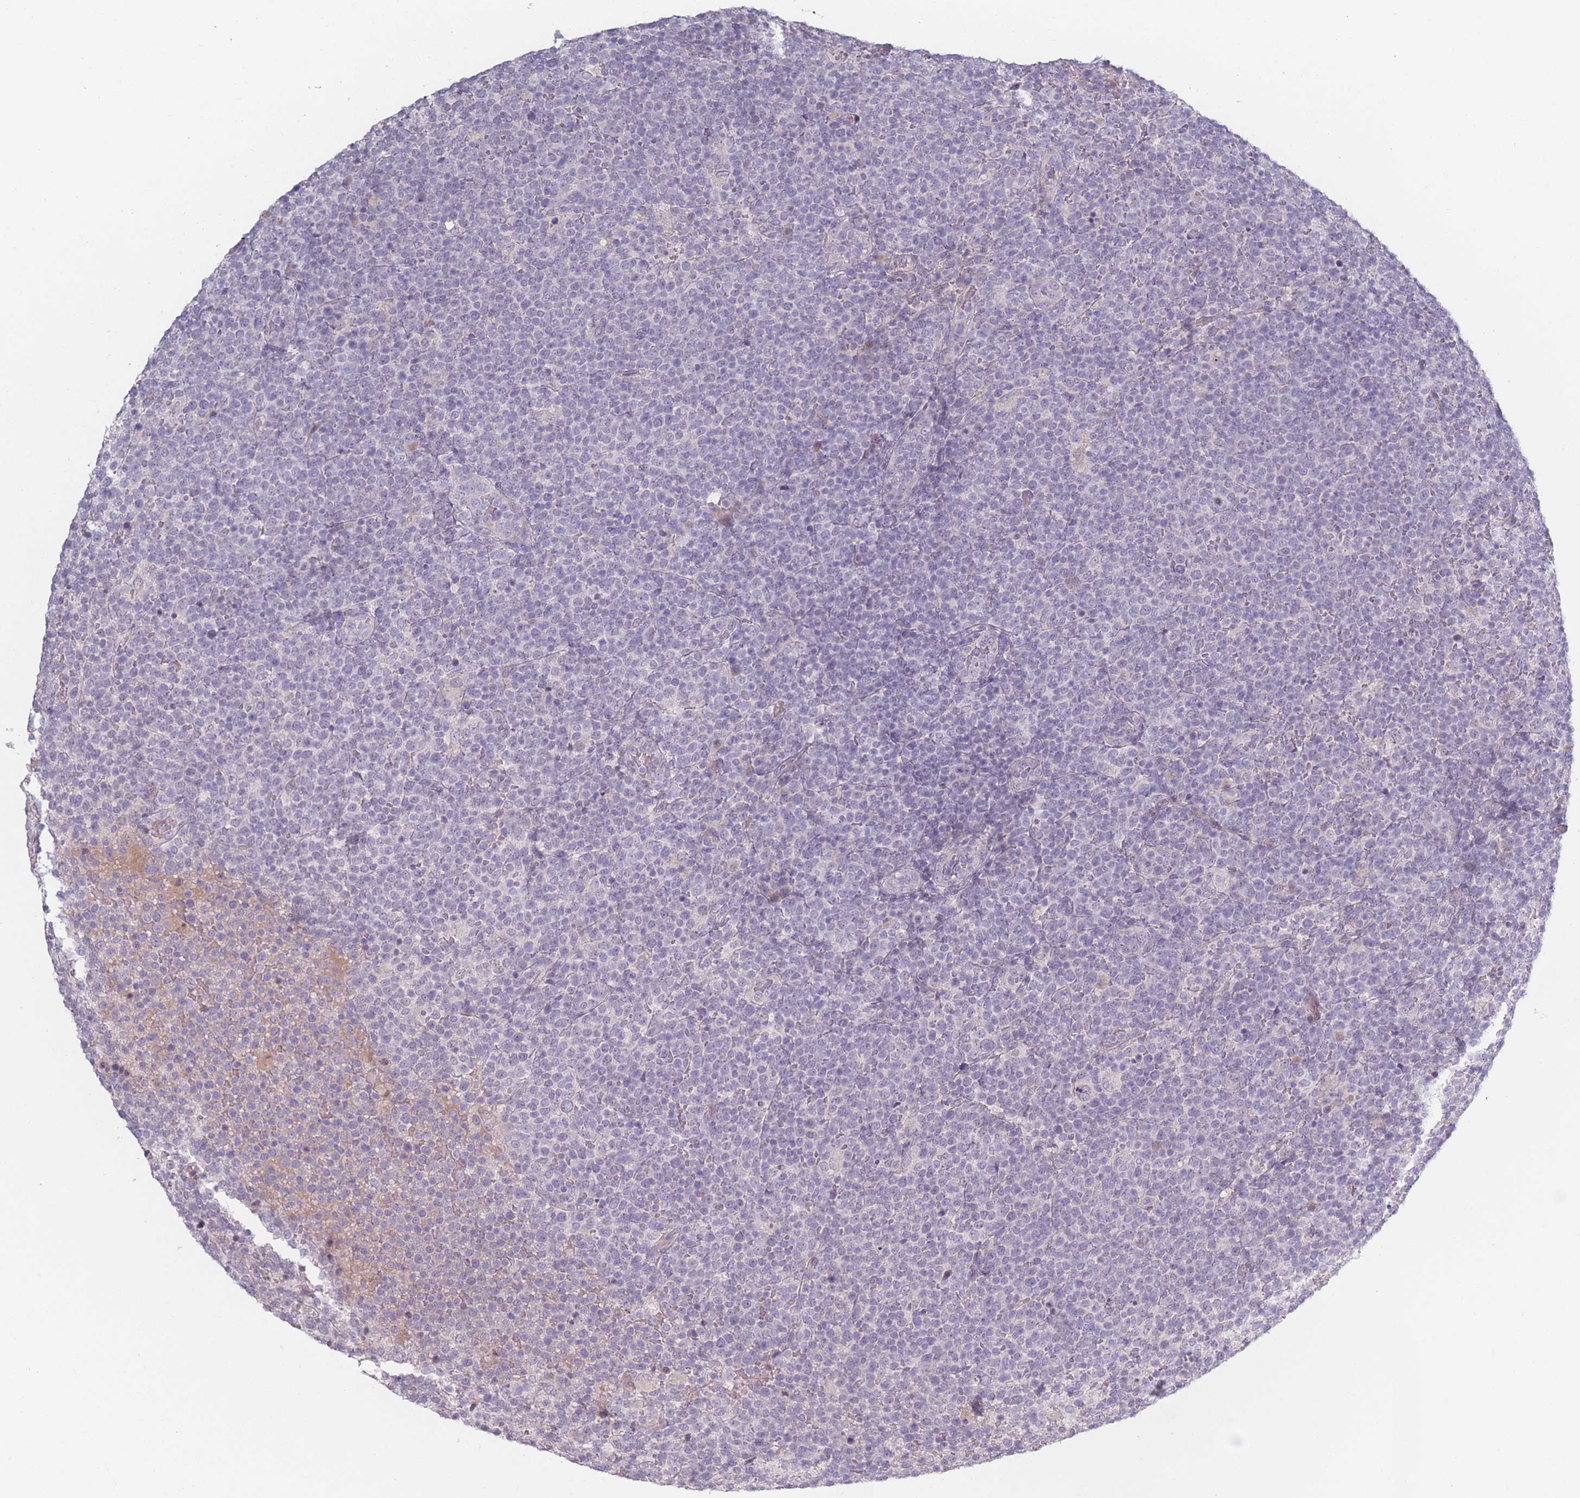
{"staining": {"intensity": "negative", "quantity": "none", "location": "none"}, "tissue": "lymphoma", "cell_type": "Tumor cells", "image_type": "cancer", "snomed": [{"axis": "morphology", "description": "Malignant lymphoma, non-Hodgkin's type, High grade"}, {"axis": "topography", "description": "Lymph node"}], "caption": "This is a histopathology image of immunohistochemistry (IHC) staining of lymphoma, which shows no positivity in tumor cells.", "gene": "RASL10B", "patient": {"sex": "male", "age": 61}}